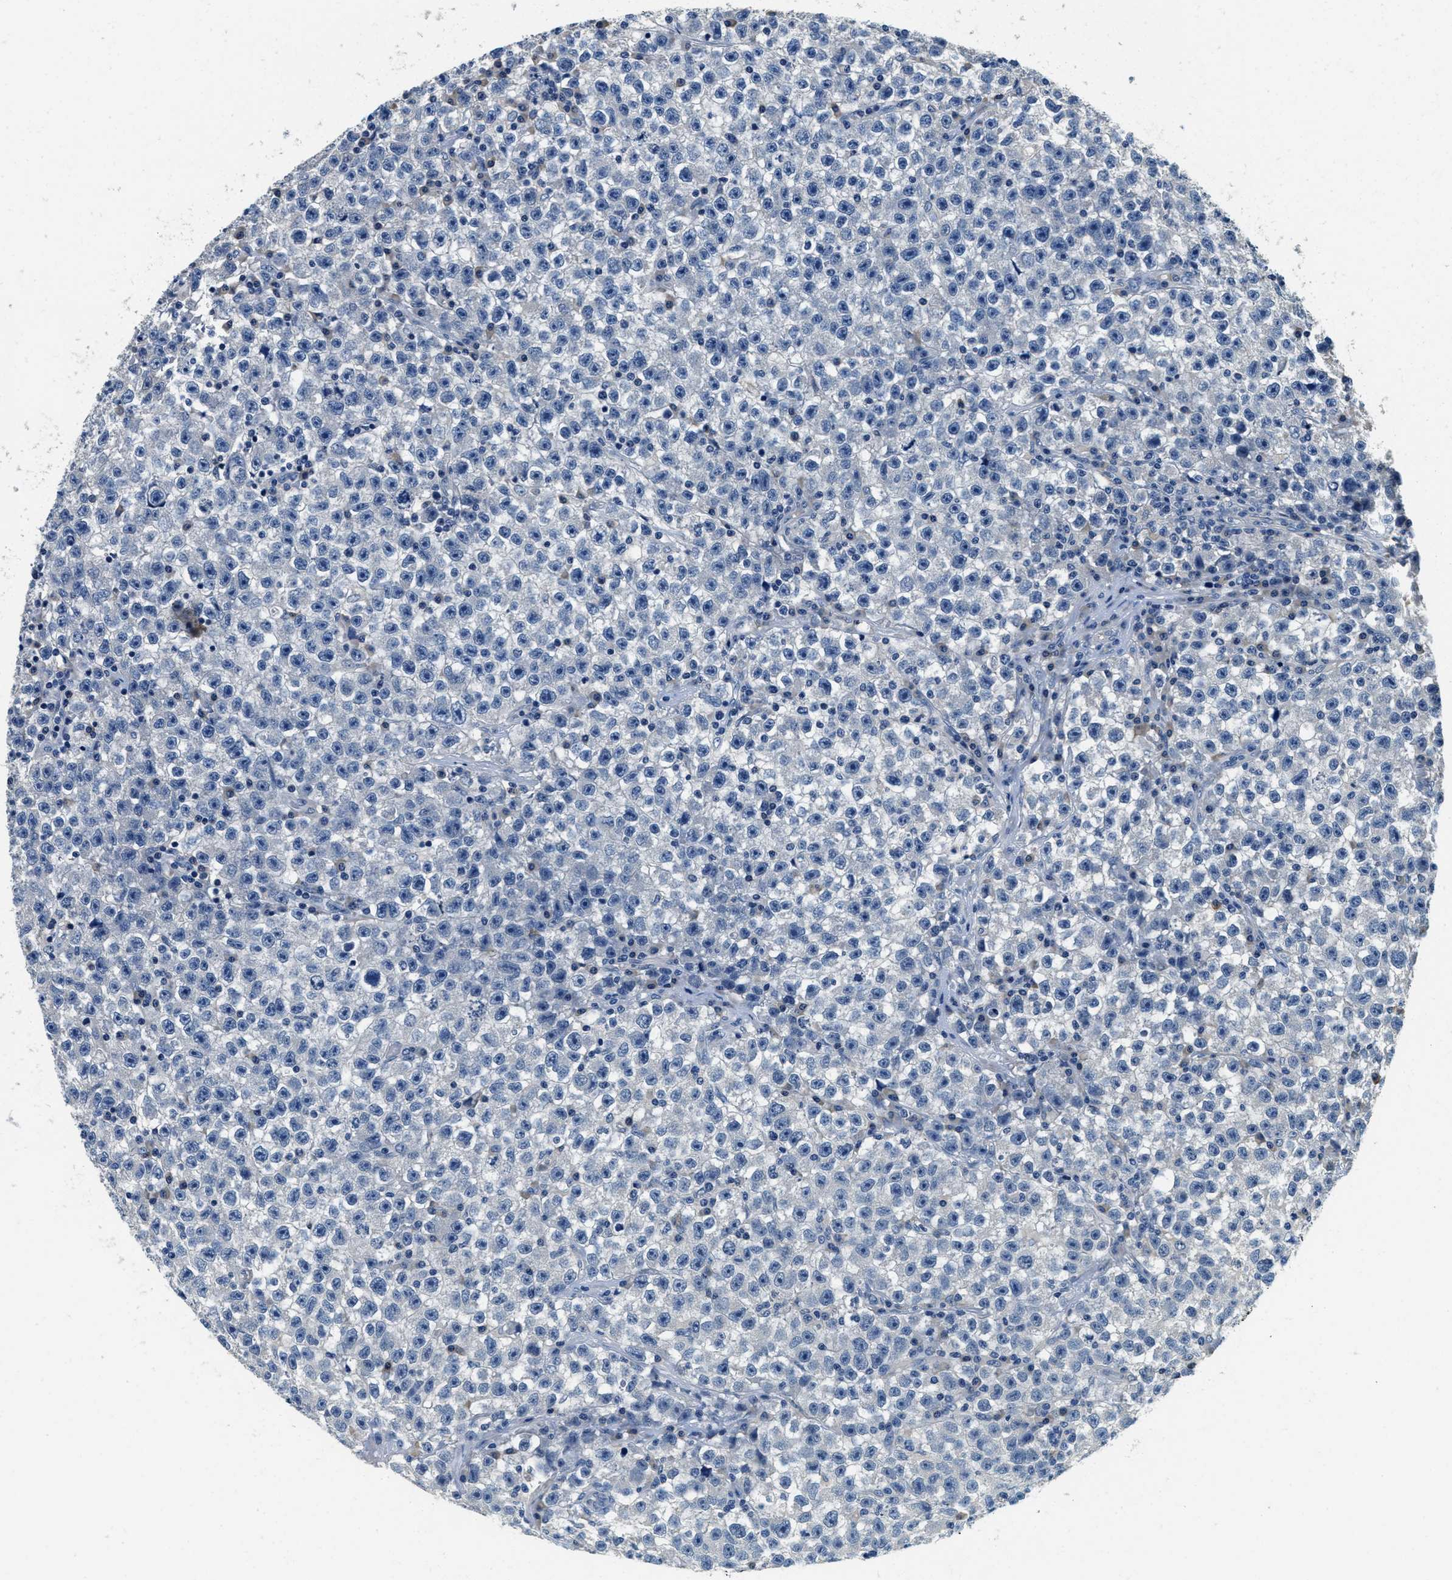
{"staining": {"intensity": "negative", "quantity": "none", "location": "none"}, "tissue": "testis cancer", "cell_type": "Tumor cells", "image_type": "cancer", "snomed": [{"axis": "morphology", "description": "Seminoma, NOS"}, {"axis": "topography", "description": "Testis"}], "caption": "This is an immunohistochemistry (IHC) histopathology image of human seminoma (testis). There is no expression in tumor cells.", "gene": "ALDH3A2", "patient": {"sex": "male", "age": 22}}